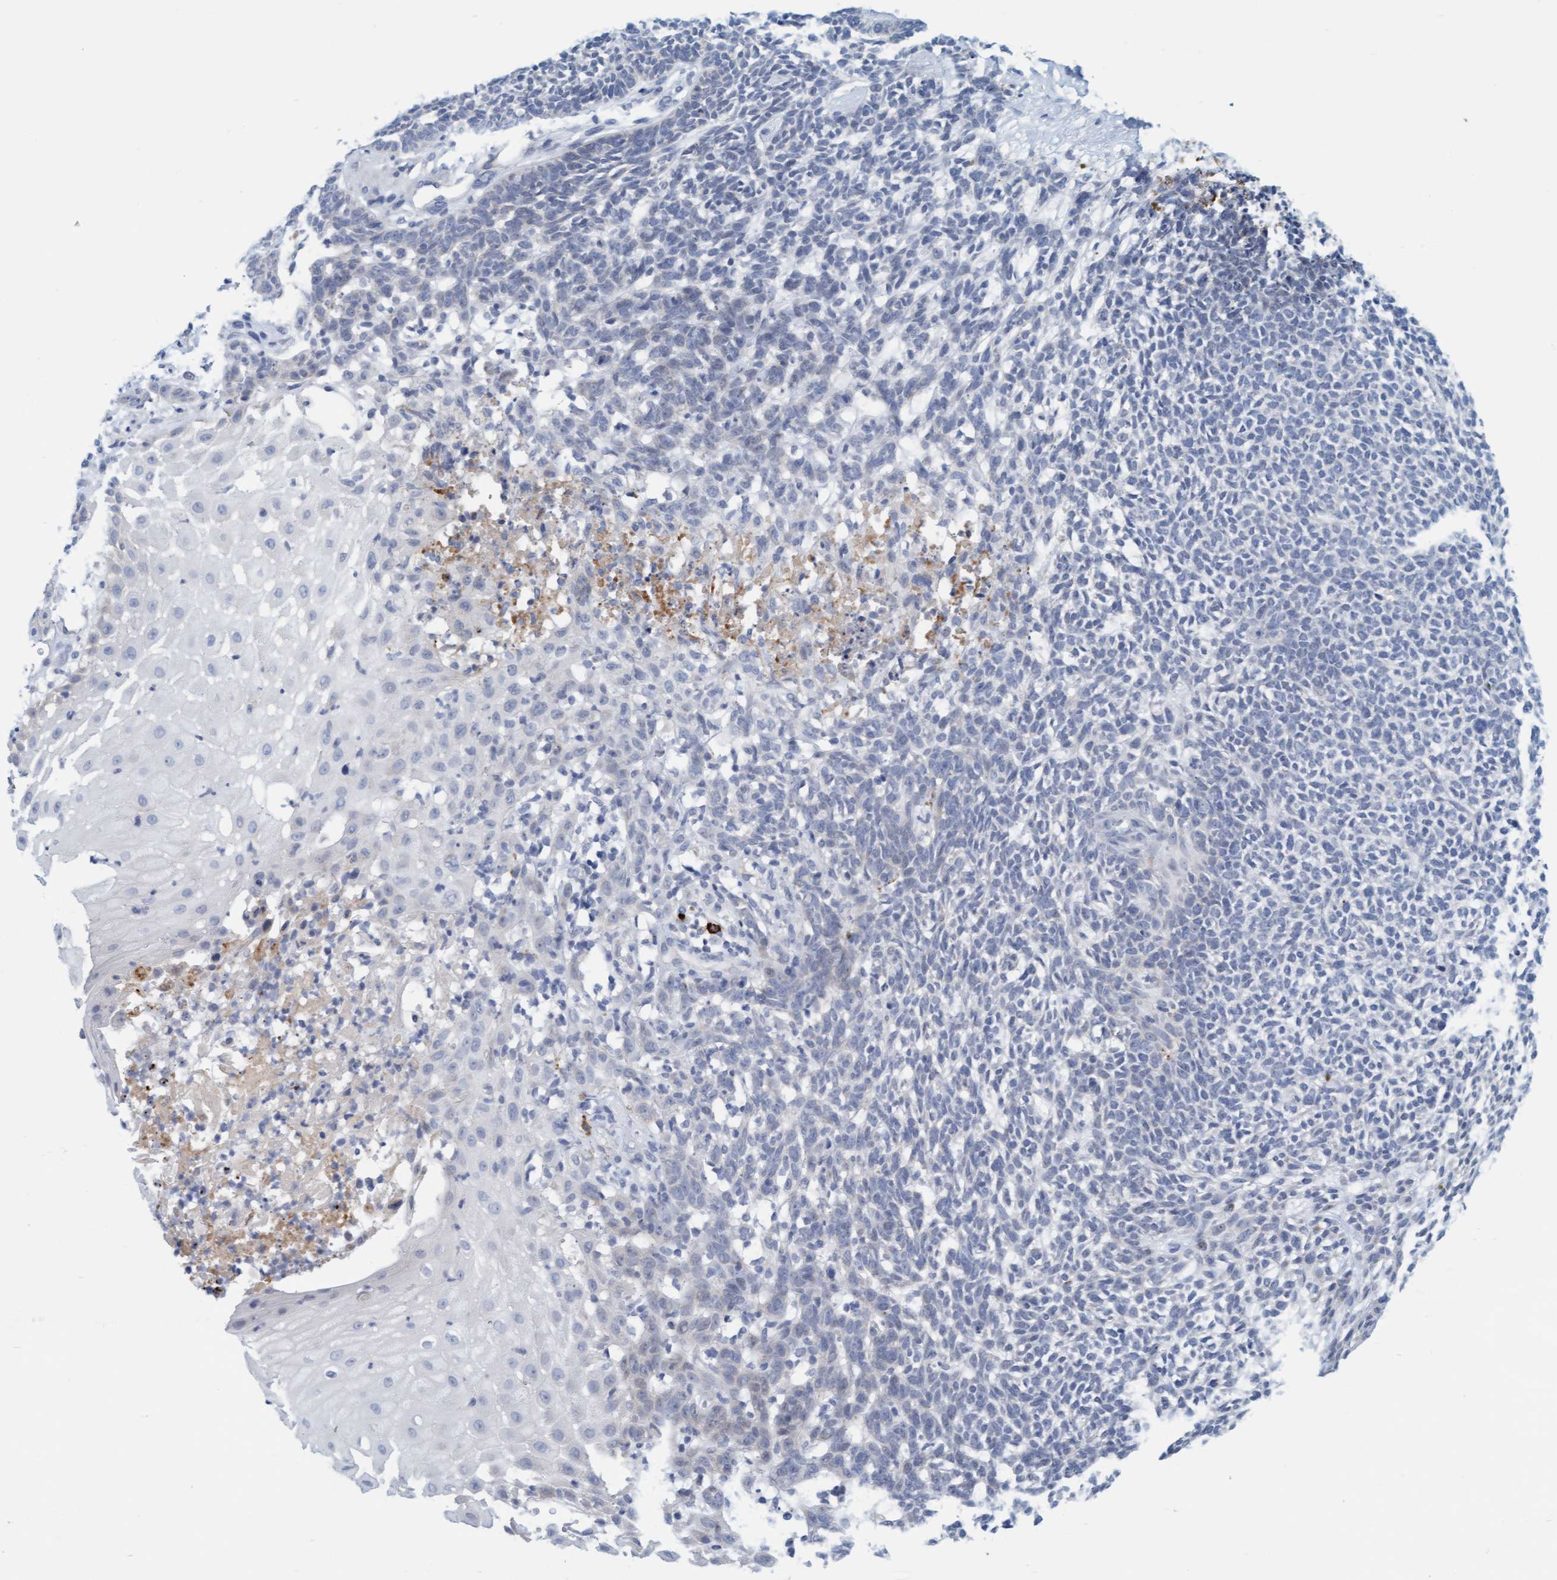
{"staining": {"intensity": "negative", "quantity": "none", "location": "none"}, "tissue": "skin cancer", "cell_type": "Tumor cells", "image_type": "cancer", "snomed": [{"axis": "morphology", "description": "Basal cell carcinoma"}, {"axis": "topography", "description": "Skin"}], "caption": "Tumor cells show no significant positivity in skin basal cell carcinoma. The staining is performed using DAB (3,3'-diaminobenzidine) brown chromogen with nuclei counter-stained in using hematoxylin.", "gene": "CPA3", "patient": {"sex": "female", "age": 84}}